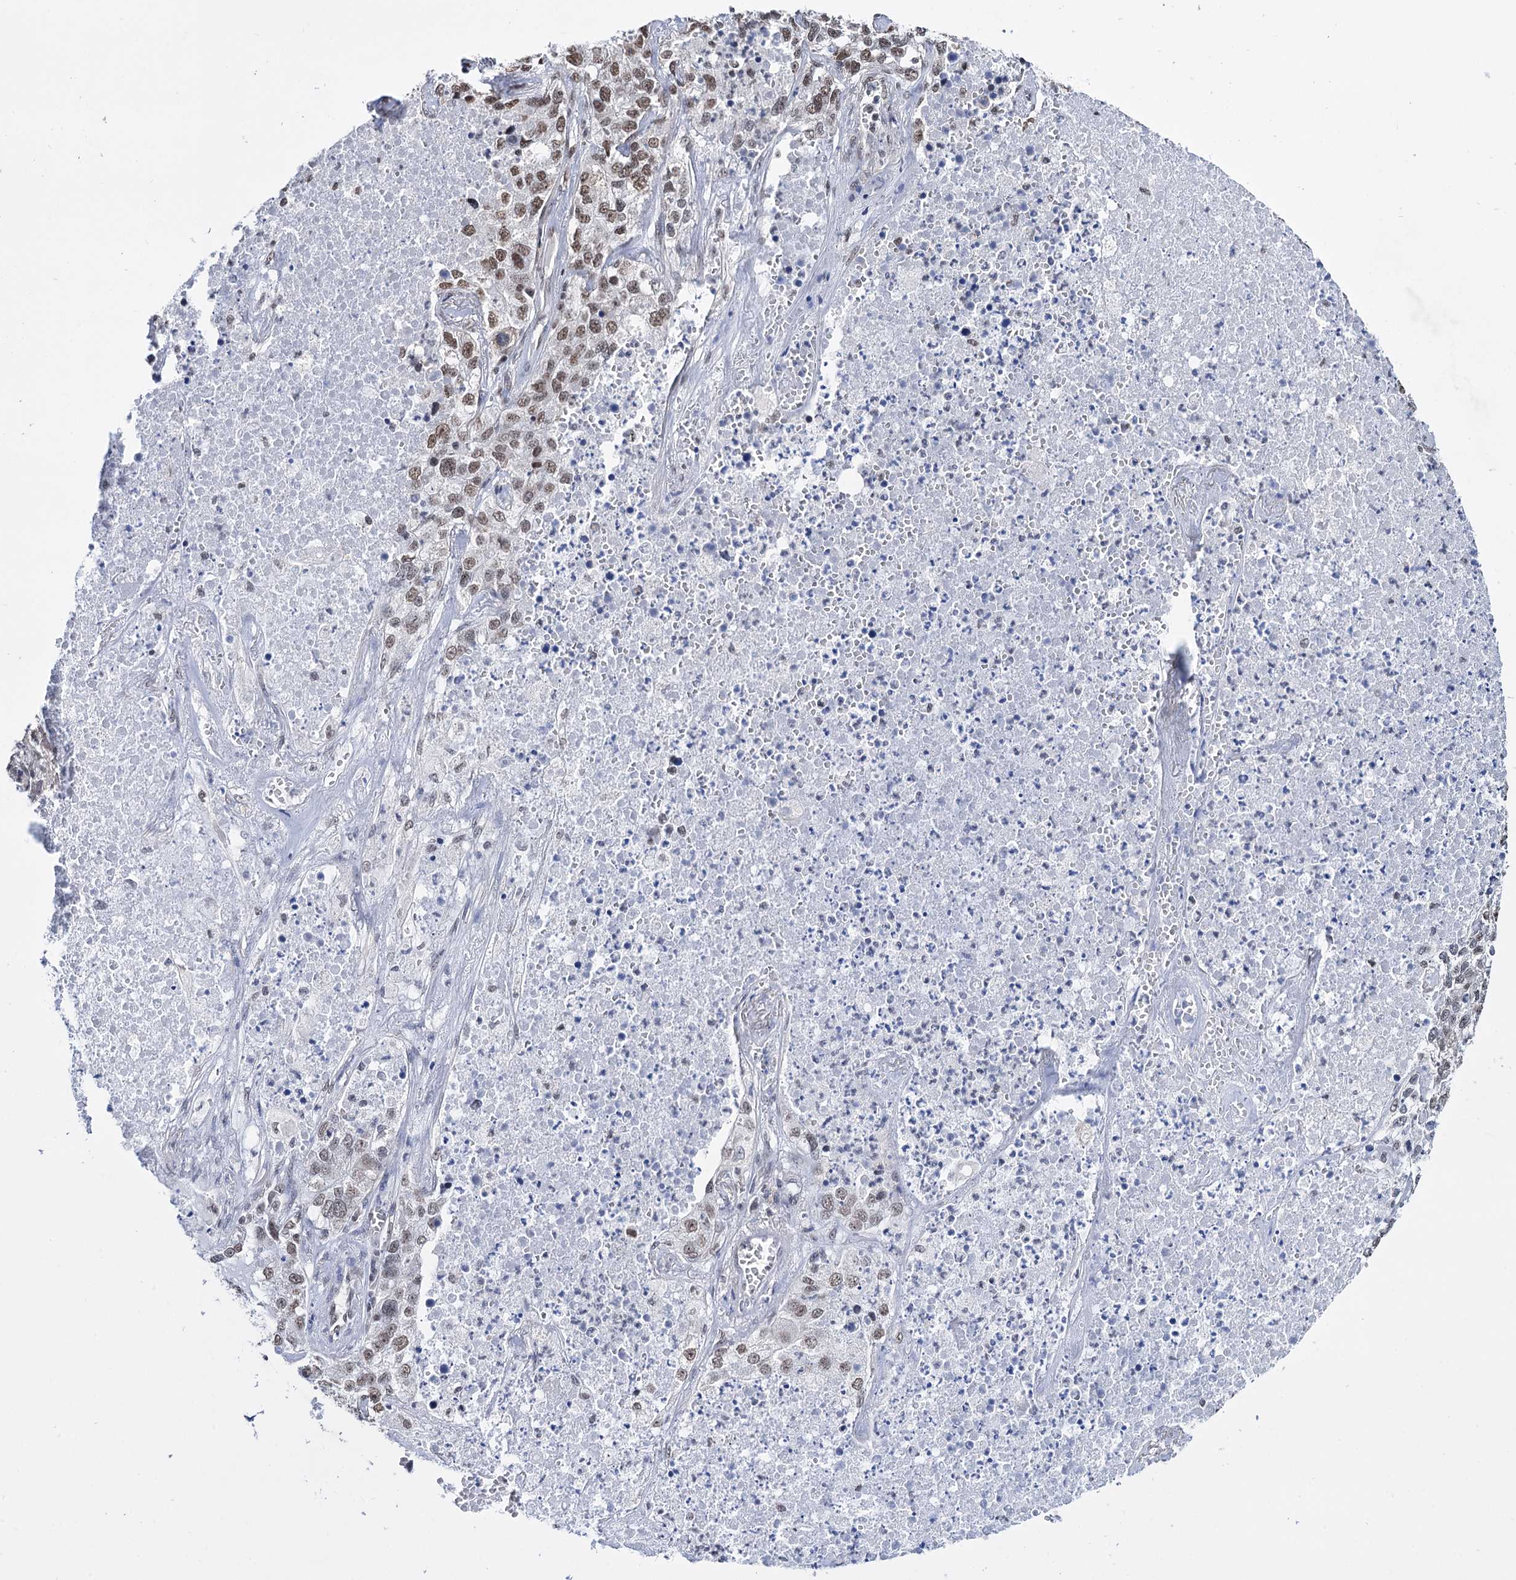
{"staining": {"intensity": "moderate", "quantity": "25%-75%", "location": "nuclear"}, "tissue": "lung cancer", "cell_type": "Tumor cells", "image_type": "cancer", "snomed": [{"axis": "morphology", "description": "Adenocarcinoma, NOS"}, {"axis": "topography", "description": "Lung"}], "caption": "Moderate nuclear staining is seen in approximately 25%-75% of tumor cells in lung cancer (adenocarcinoma). (Stains: DAB (3,3'-diaminobenzidine) in brown, nuclei in blue, Microscopy: brightfield microscopy at high magnification).", "gene": "ABHD10", "patient": {"sex": "male", "age": 49}}